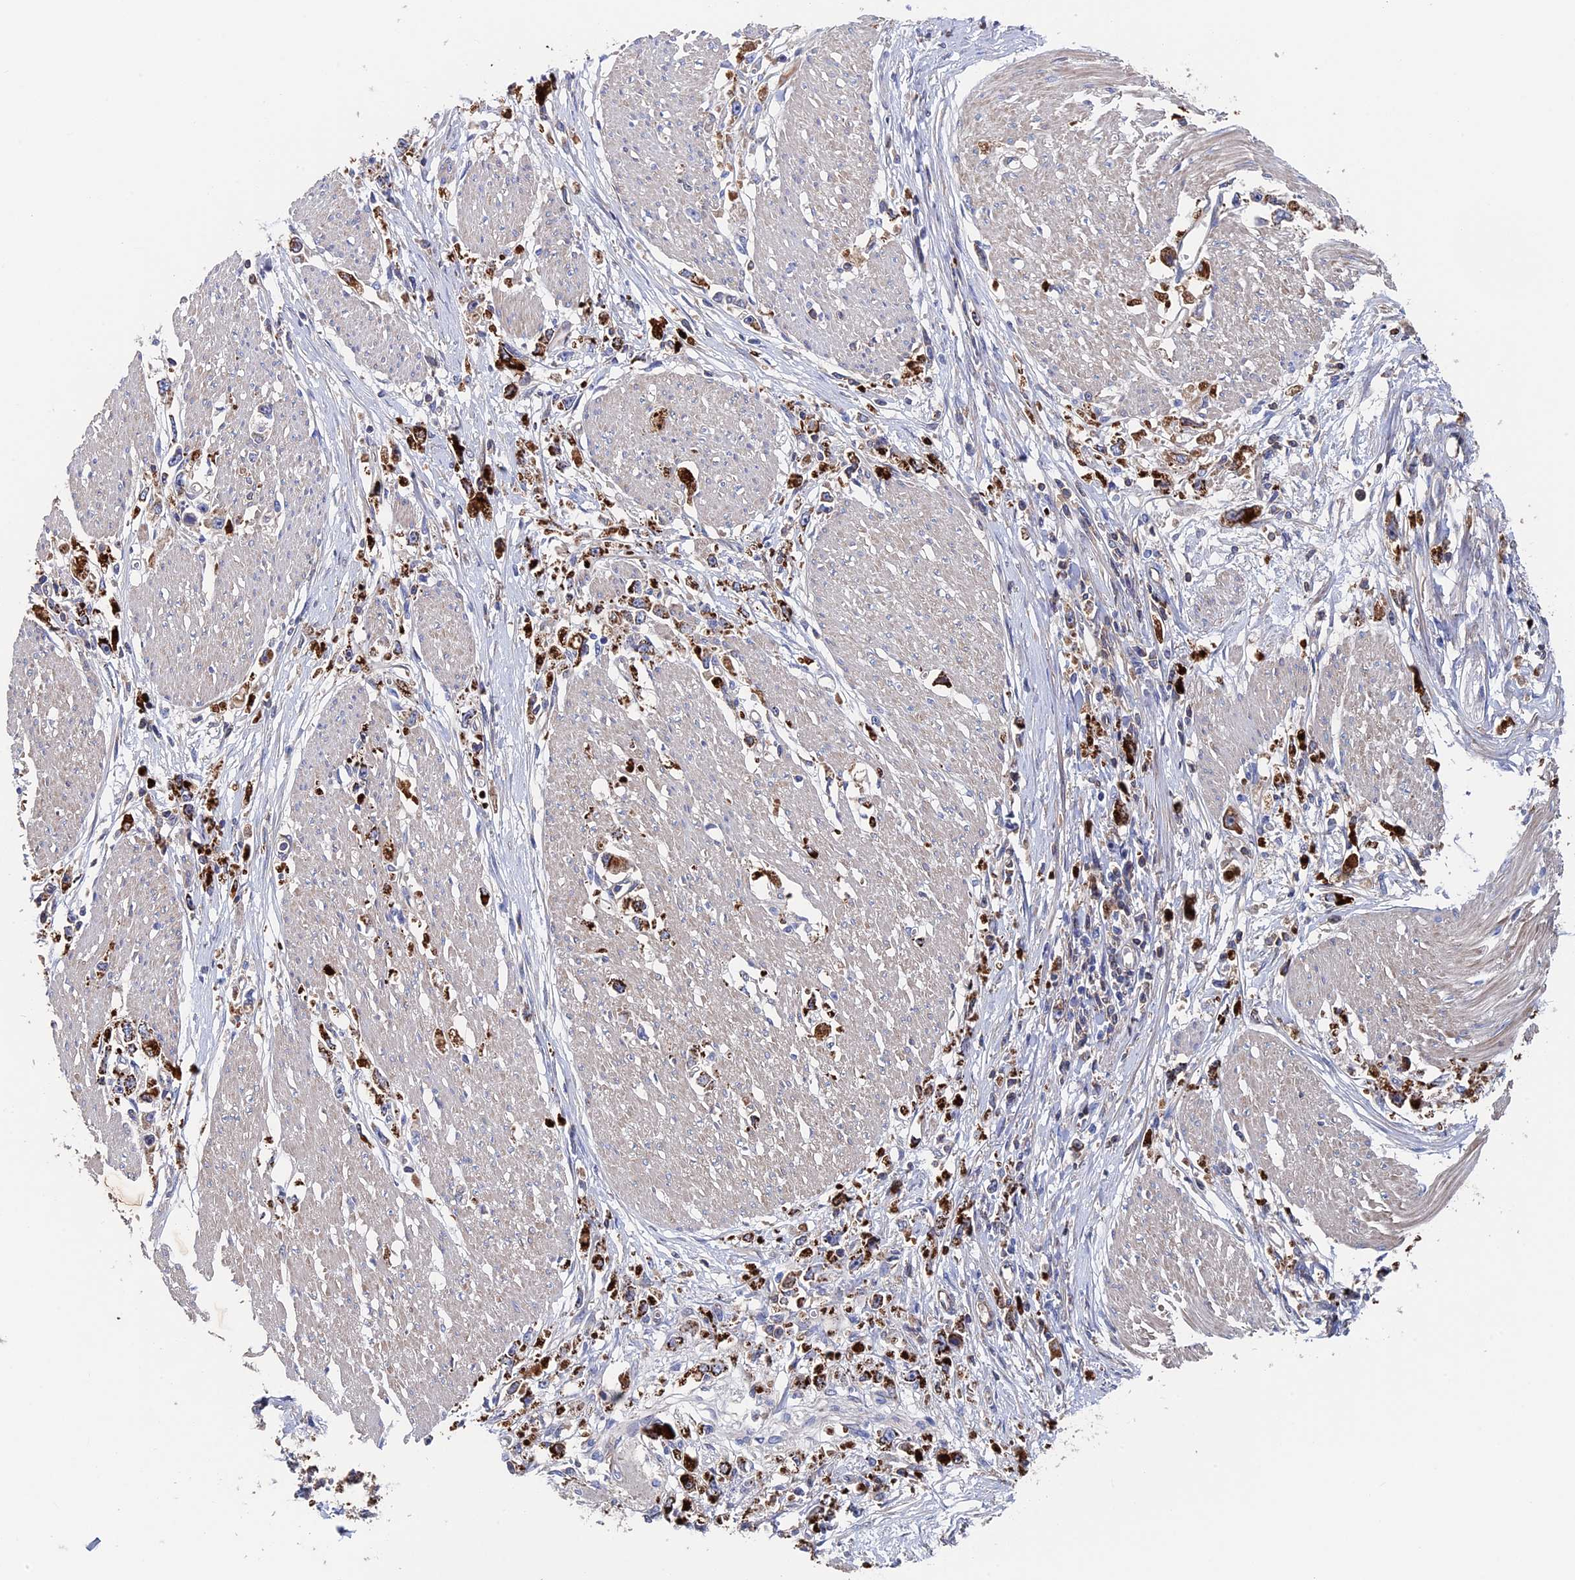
{"staining": {"intensity": "moderate", "quantity": ">75%", "location": "cytoplasmic/membranous"}, "tissue": "stomach cancer", "cell_type": "Tumor cells", "image_type": "cancer", "snomed": [{"axis": "morphology", "description": "Adenocarcinoma, NOS"}, {"axis": "topography", "description": "Stomach"}], "caption": "Immunohistochemical staining of human stomach cancer displays moderate cytoplasmic/membranous protein positivity in approximately >75% of tumor cells. (Stains: DAB in brown, nuclei in blue, Microscopy: brightfield microscopy at high magnification).", "gene": "RPUSD1", "patient": {"sex": "female", "age": 59}}